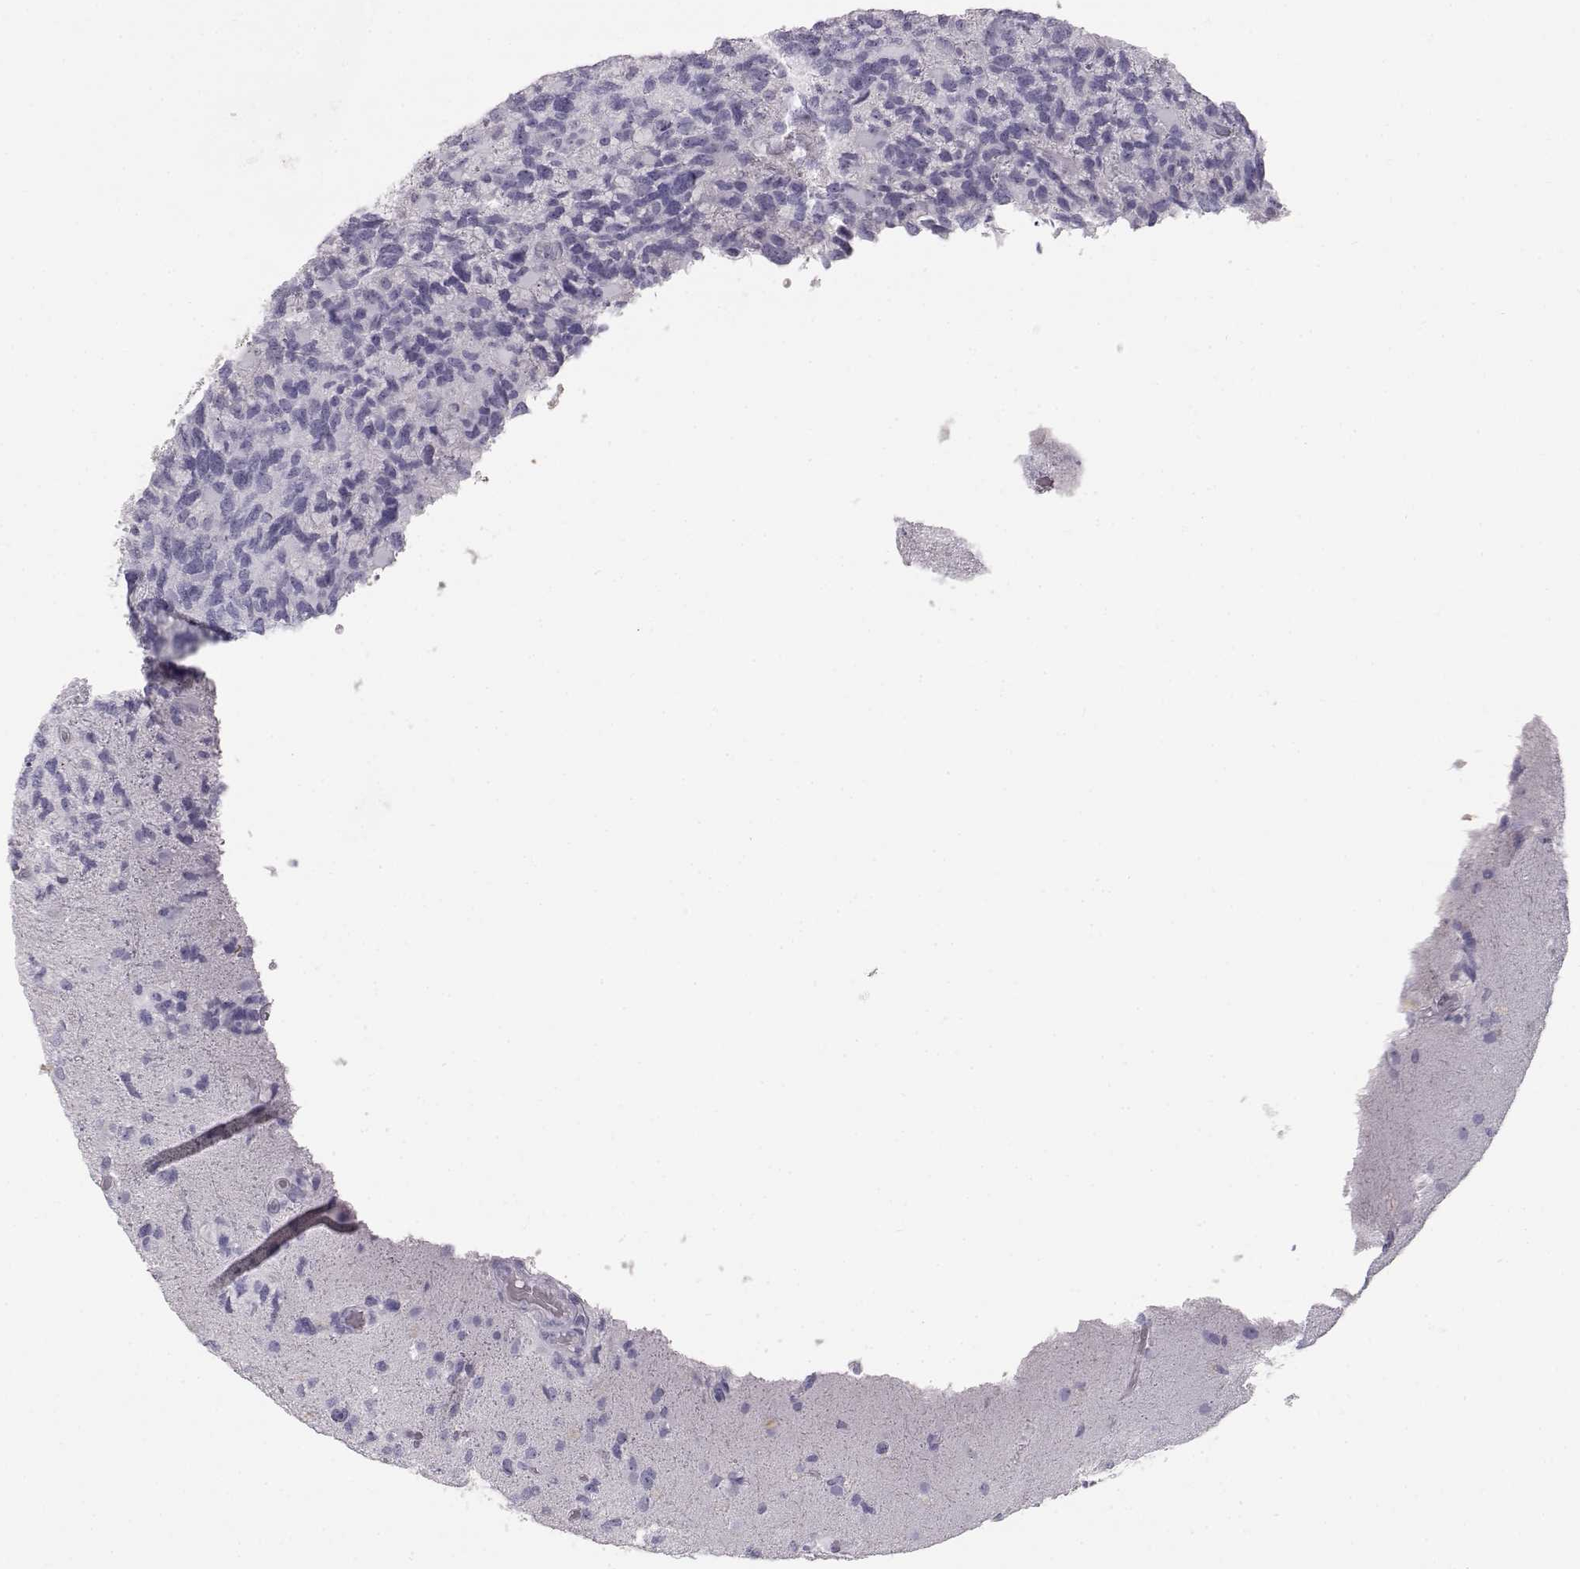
{"staining": {"intensity": "negative", "quantity": "none", "location": "none"}, "tissue": "glioma", "cell_type": "Tumor cells", "image_type": "cancer", "snomed": [{"axis": "morphology", "description": "Glioma, malignant, High grade"}, {"axis": "topography", "description": "Brain"}], "caption": "Micrograph shows no protein staining in tumor cells of malignant glioma (high-grade) tissue.", "gene": "KRTAP16-1", "patient": {"sex": "female", "age": 71}}